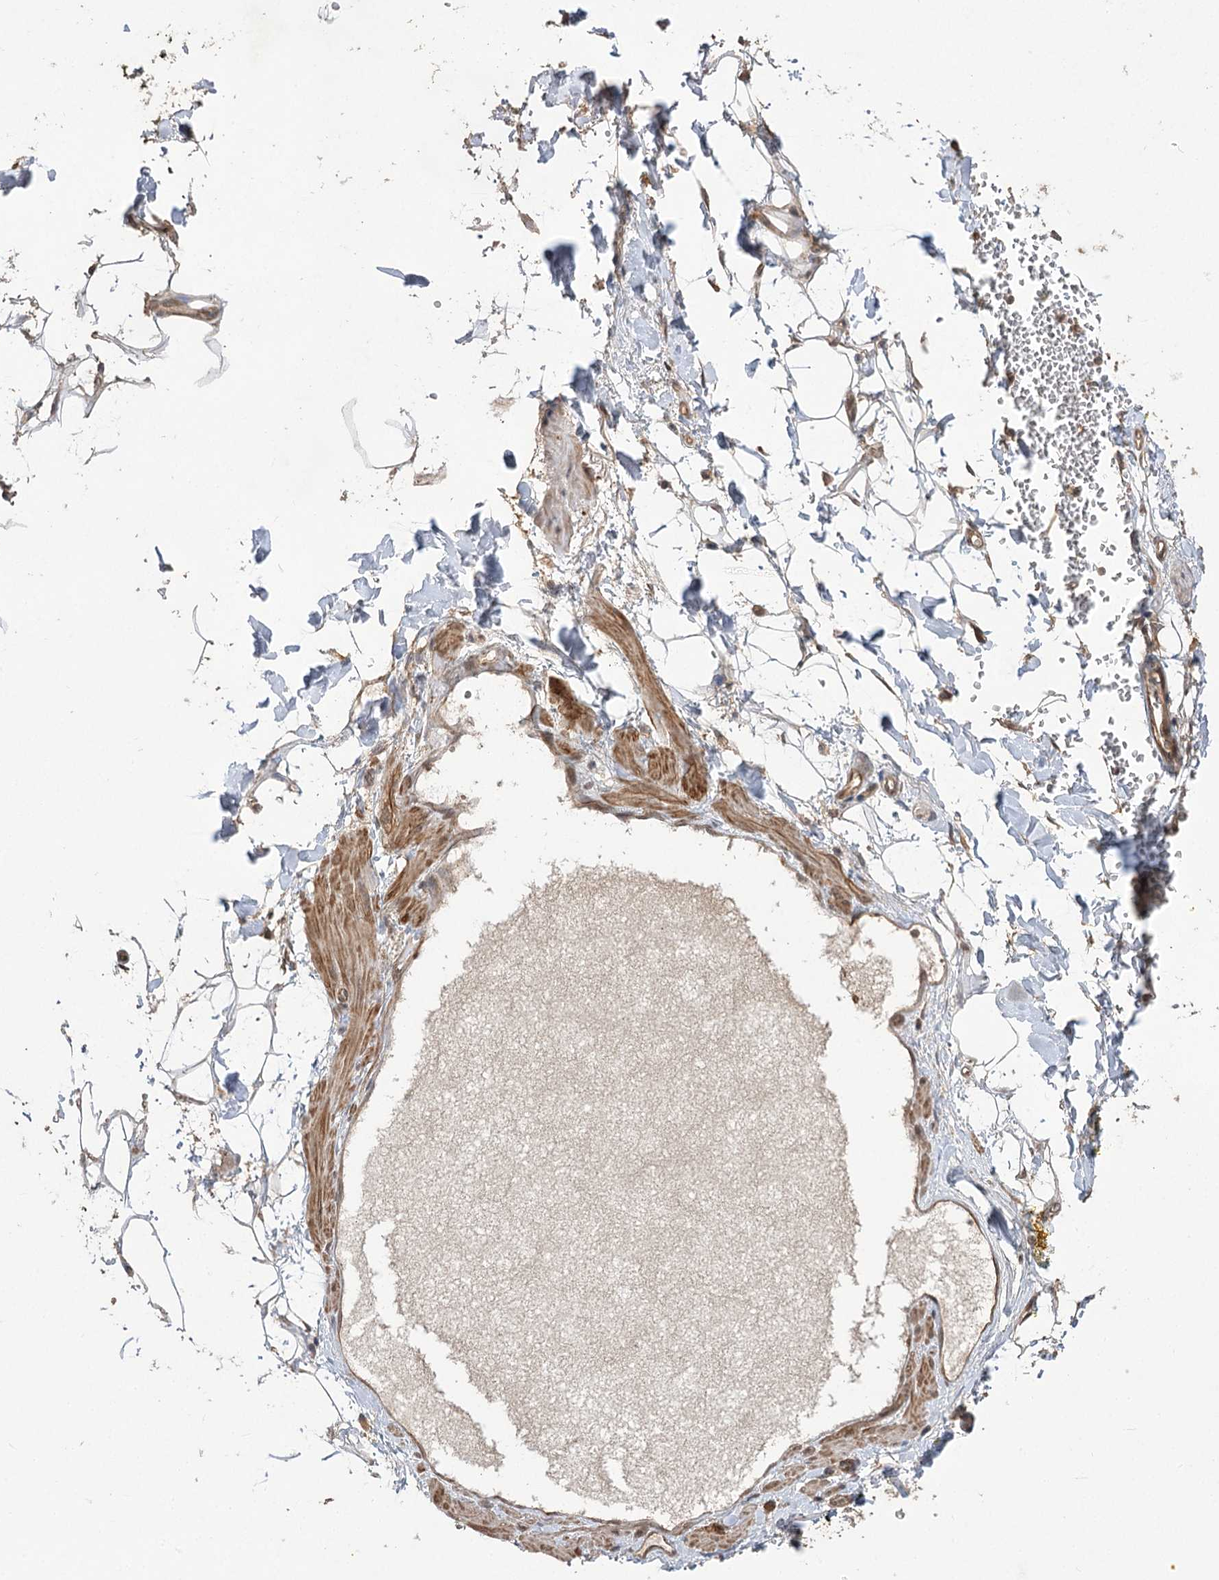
{"staining": {"intensity": "moderate", "quantity": ">75%", "location": "cytoplasmic/membranous"}, "tissue": "adipose tissue", "cell_type": "Adipocytes", "image_type": "normal", "snomed": [{"axis": "morphology", "description": "Normal tissue, NOS"}, {"axis": "morphology", "description": "Adenocarcinoma, NOS"}, {"axis": "topography", "description": "Pancreas"}, {"axis": "topography", "description": "Peripheral nerve tissue"}], "caption": "Approximately >75% of adipocytes in unremarkable adipose tissue exhibit moderate cytoplasmic/membranous protein positivity as visualized by brown immunohistochemical staining.", "gene": "TENM2", "patient": {"sex": "male", "age": 59}}